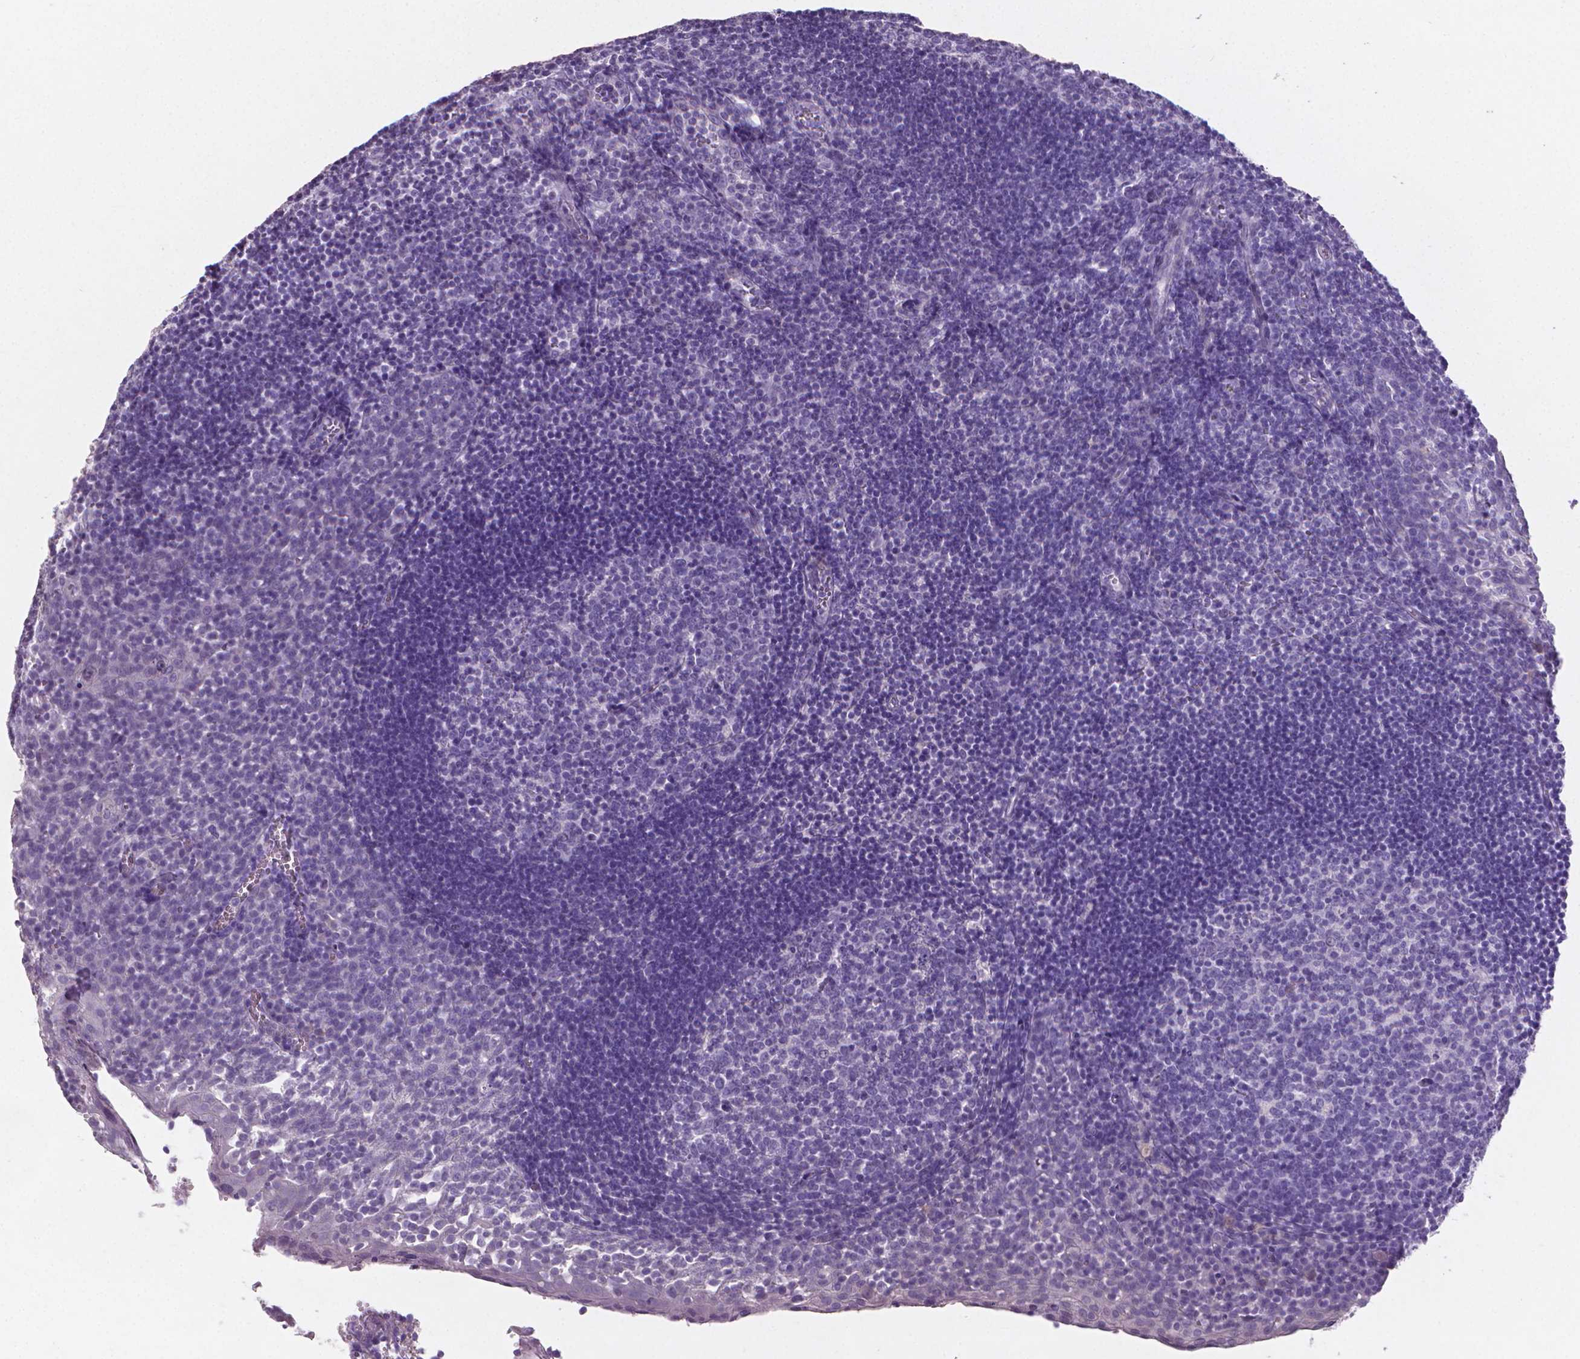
{"staining": {"intensity": "negative", "quantity": "none", "location": "none"}, "tissue": "lymph node", "cell_type": "Germinal center cells", "image_type": "normal", "snomed": [{"axis": "morphology", "description": "Normal tissue, NOS"}, {"axis": "topography", "description": "Lymph node"}], "caption": "A histopathology image of lymph node stained for a protein displays no brown staining in germinal center cells.", "gene": "XPNPEP2", "patient": {"sex": "female", "age": 21}}